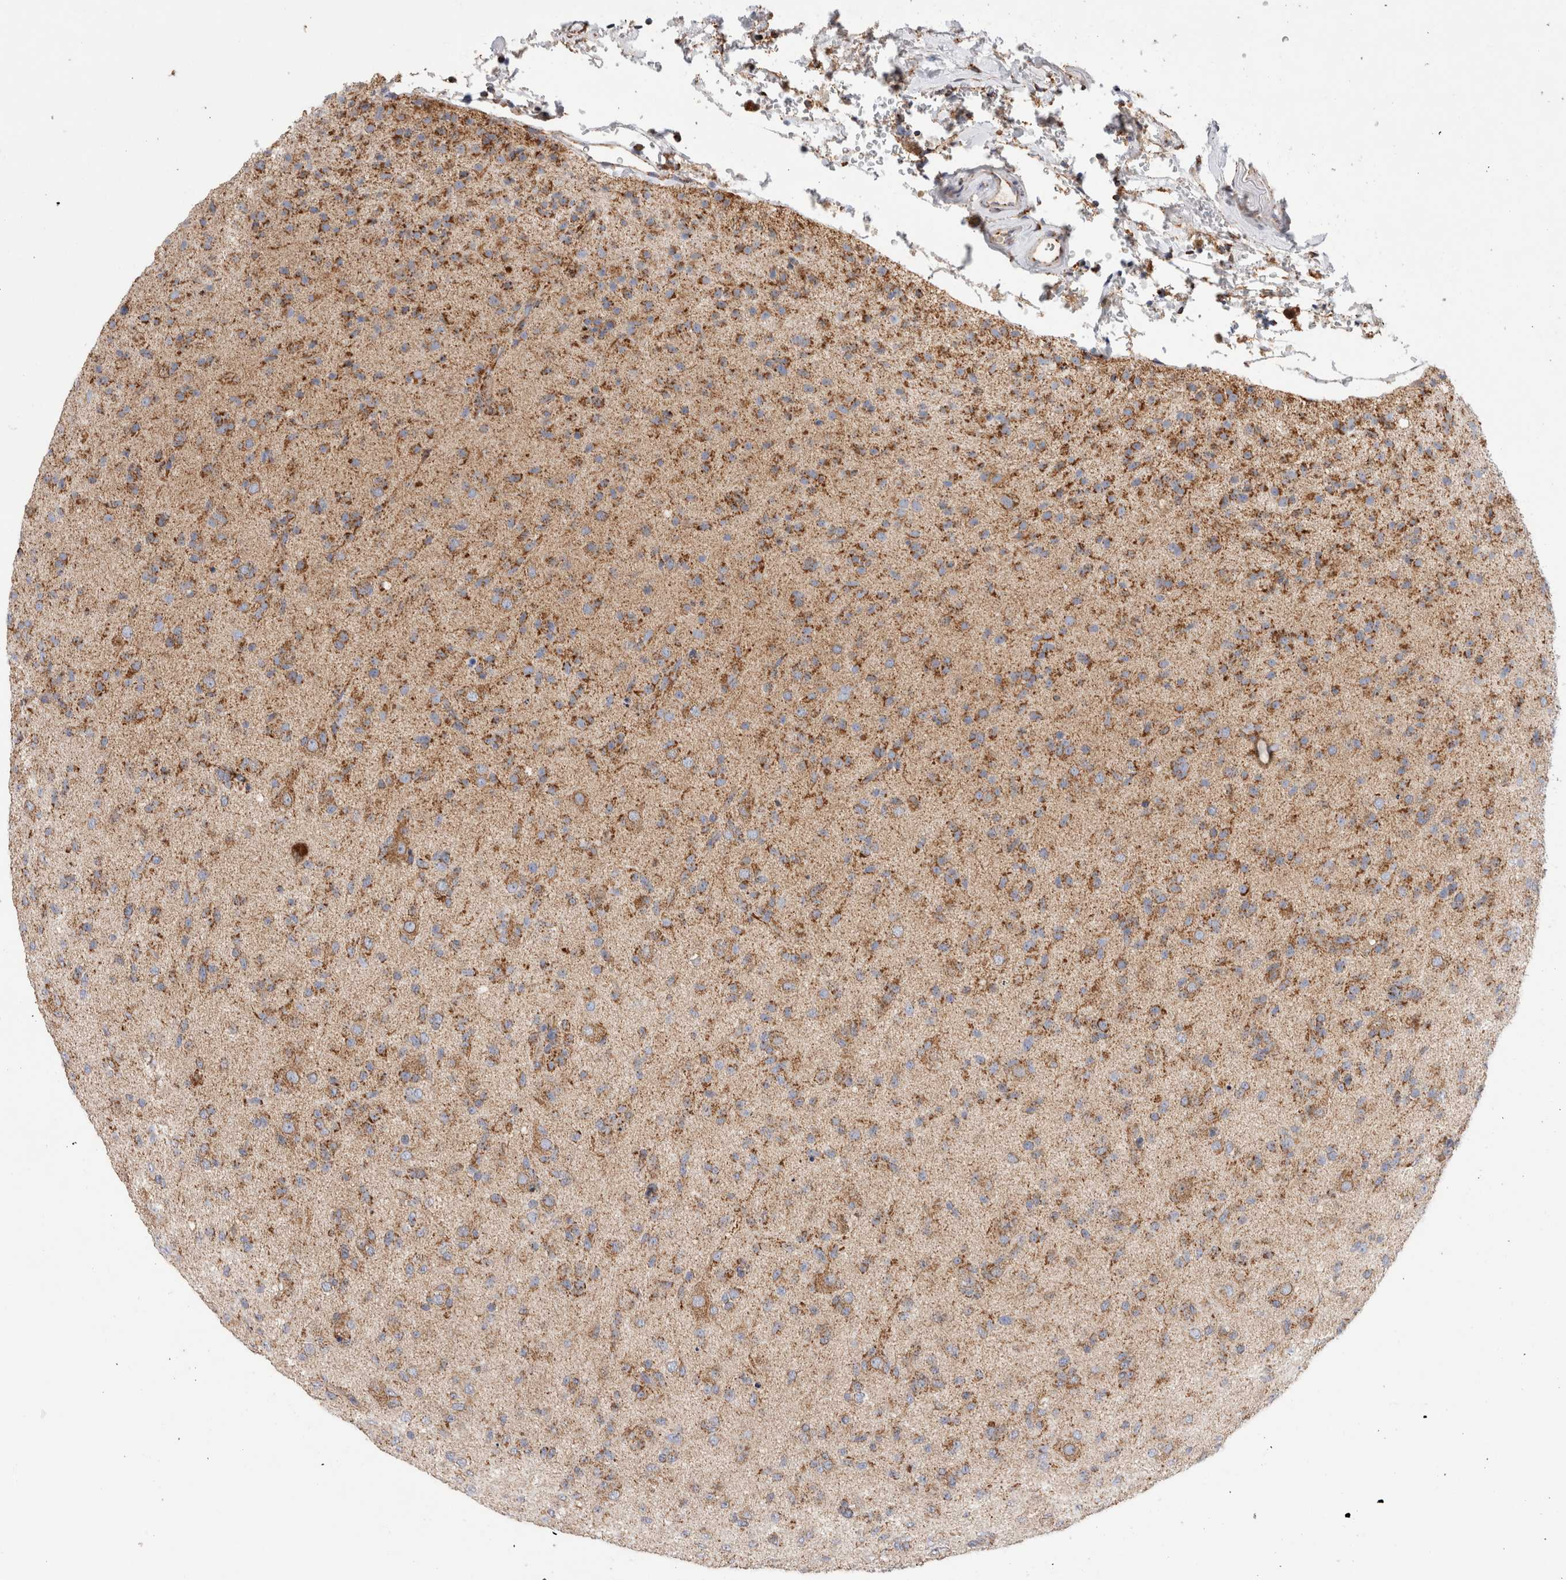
{"staining": {"intensity": "moderate", "quantity": ">75%", "location": "cytoplasmic/membranous"}, "tissue": "glioma", "cell_type": "Tumor cells", "image_type": "cancer", "snomed": [{"axis": "morphology", "description": "Glioma, malignant, Low grade"}, {"axis": "topography", "description": "Brain"}], "caption": "Glioma stained with IHC reveals moderate cytoplasmic/membranous expression in about >75% of tumor cells.", "gene": "IARS2", "patient": {"sex": "male", "age": 65}}